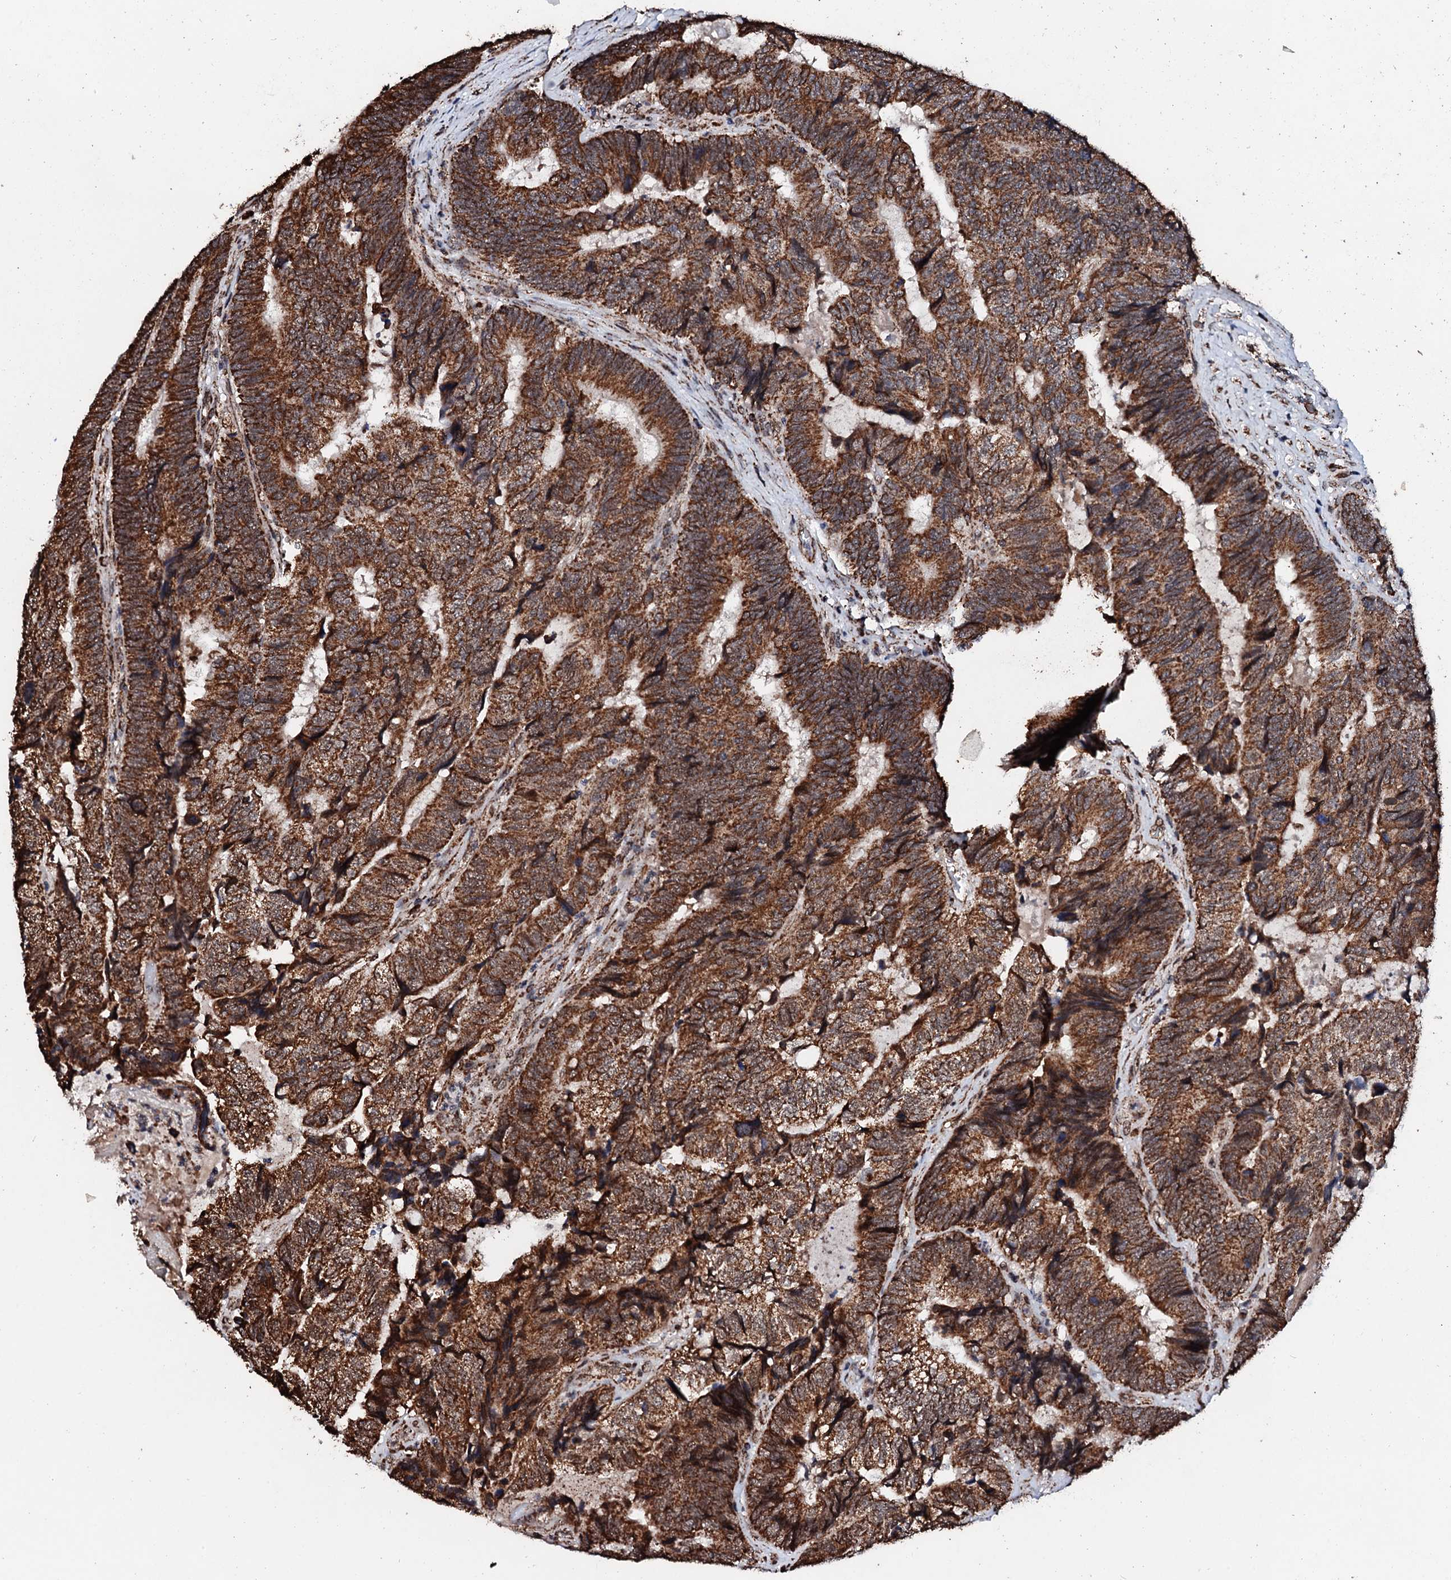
{"staining": {"intensity": "strong", "quantity": ">75%", "location": "cytoplasmic/membranous"}, "tissue": "colorectal cancer", "cell_type": "Tumor cells", "image_type": "cancer", "snomed": [{"axis": "morphology", "description": "Adenocarcinoma, NOS"}, {"axis": "topography", "description": "Colon"}], "caption": "DAB (3,3'-diaminobenzidine) immunohistochemical staining of human colorectal cancer (adenocarcinoma) displays strong cytoplasmic/membranous protein positivity in about >75% of tumor cells.", "gene": "SECISBP2L", "patient": {"sex": "female", "age": 67}}